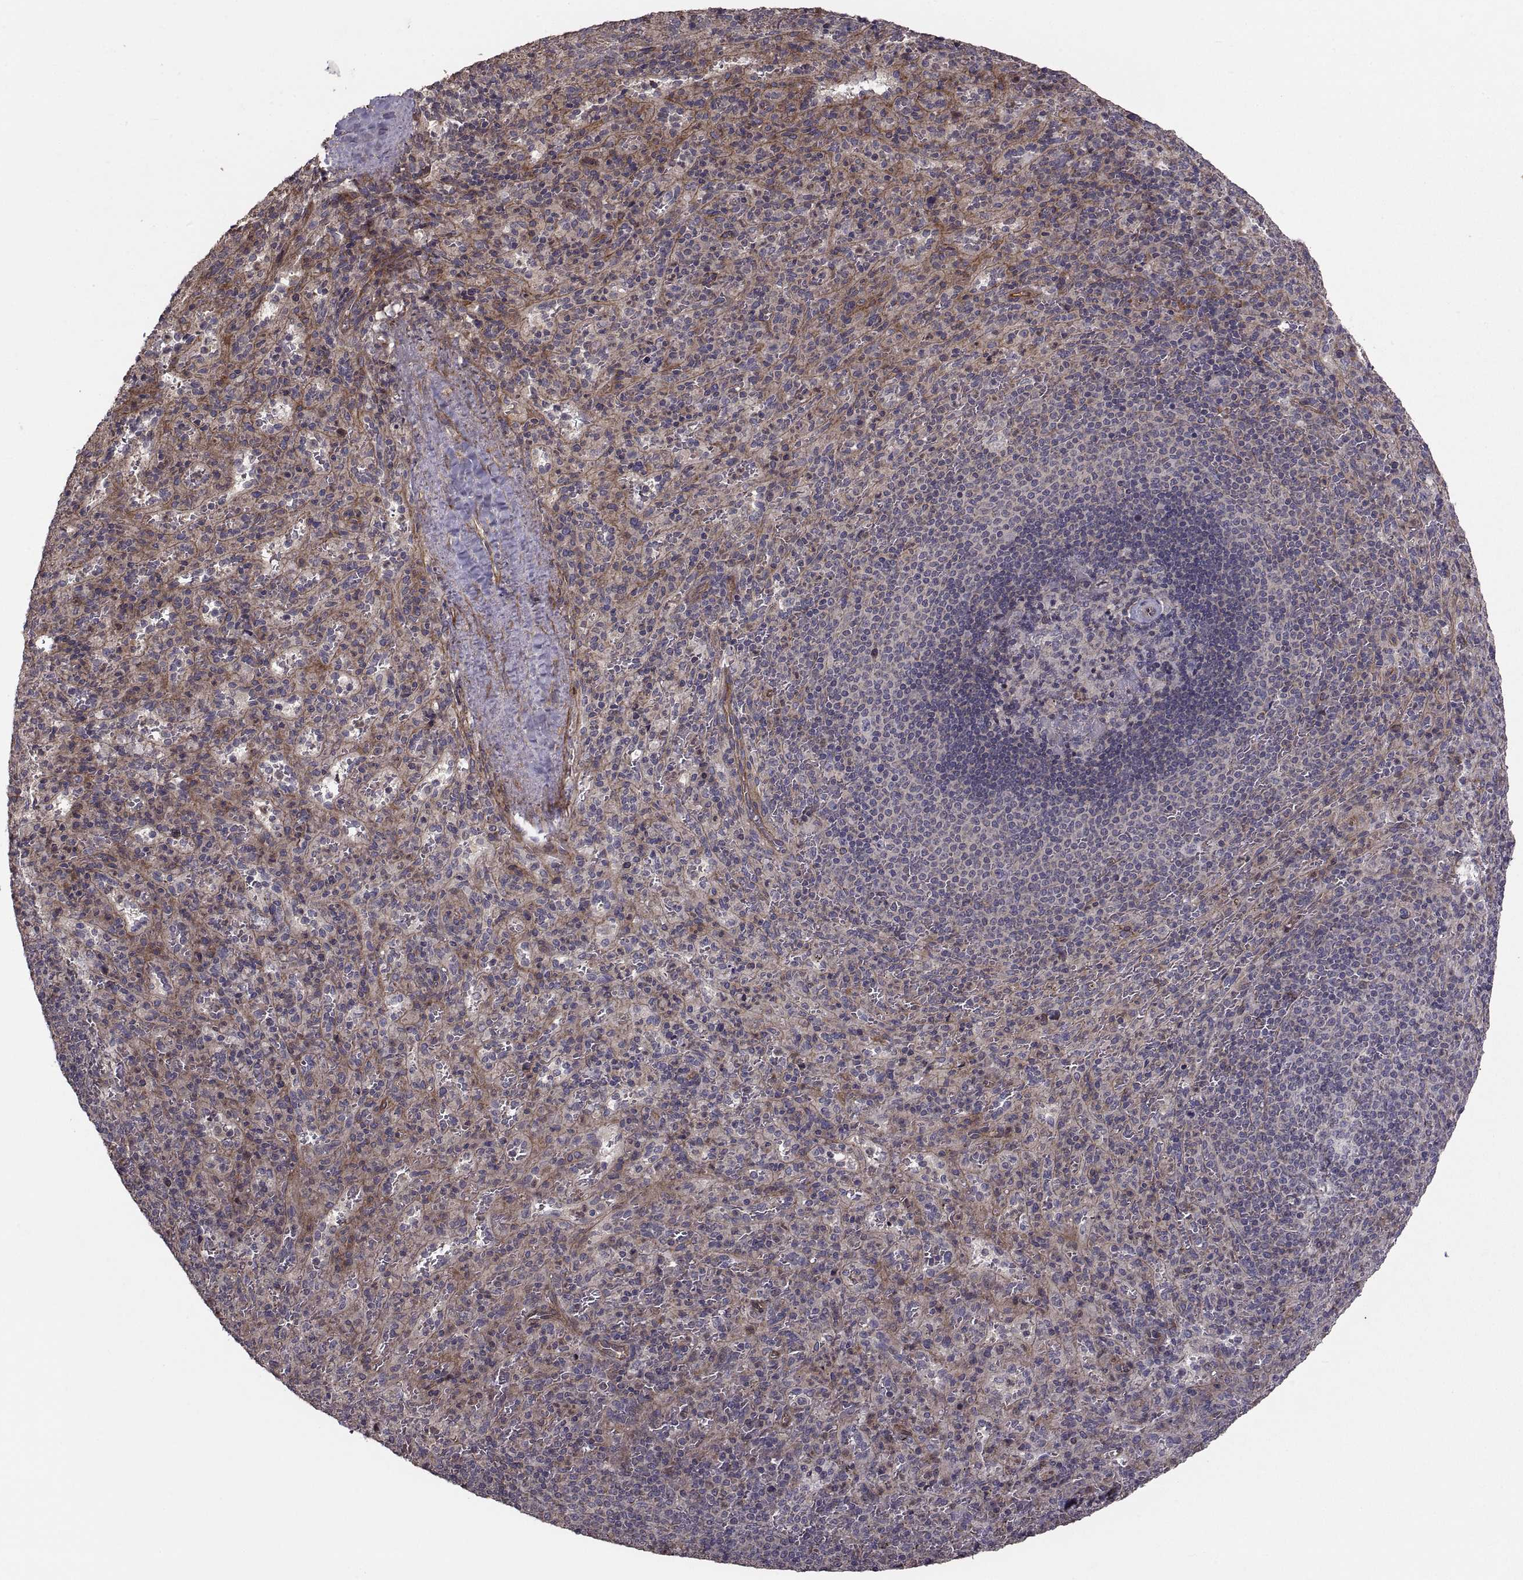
{"staining": {"intensity": "moderate", "quantity": "<25%", "location": "cytoplasmic/membranous"}, "tissue": "spleen", "cell_type": "Cells in red pulp", "image_type": "normal", "snomed": [{"axis": "morphology", "description": "Normal tissue, NOS"}, {"axis": "topography", "description": "Spleen"}], "caption": "Immunohistochemical staining of normal human spleen displays low levels of moderate cytoplasmic/membranous expression in approximately <25% of cells in red pulp.", "gene": "PMM2", "patient": {"sex": "male", "age": 57}}